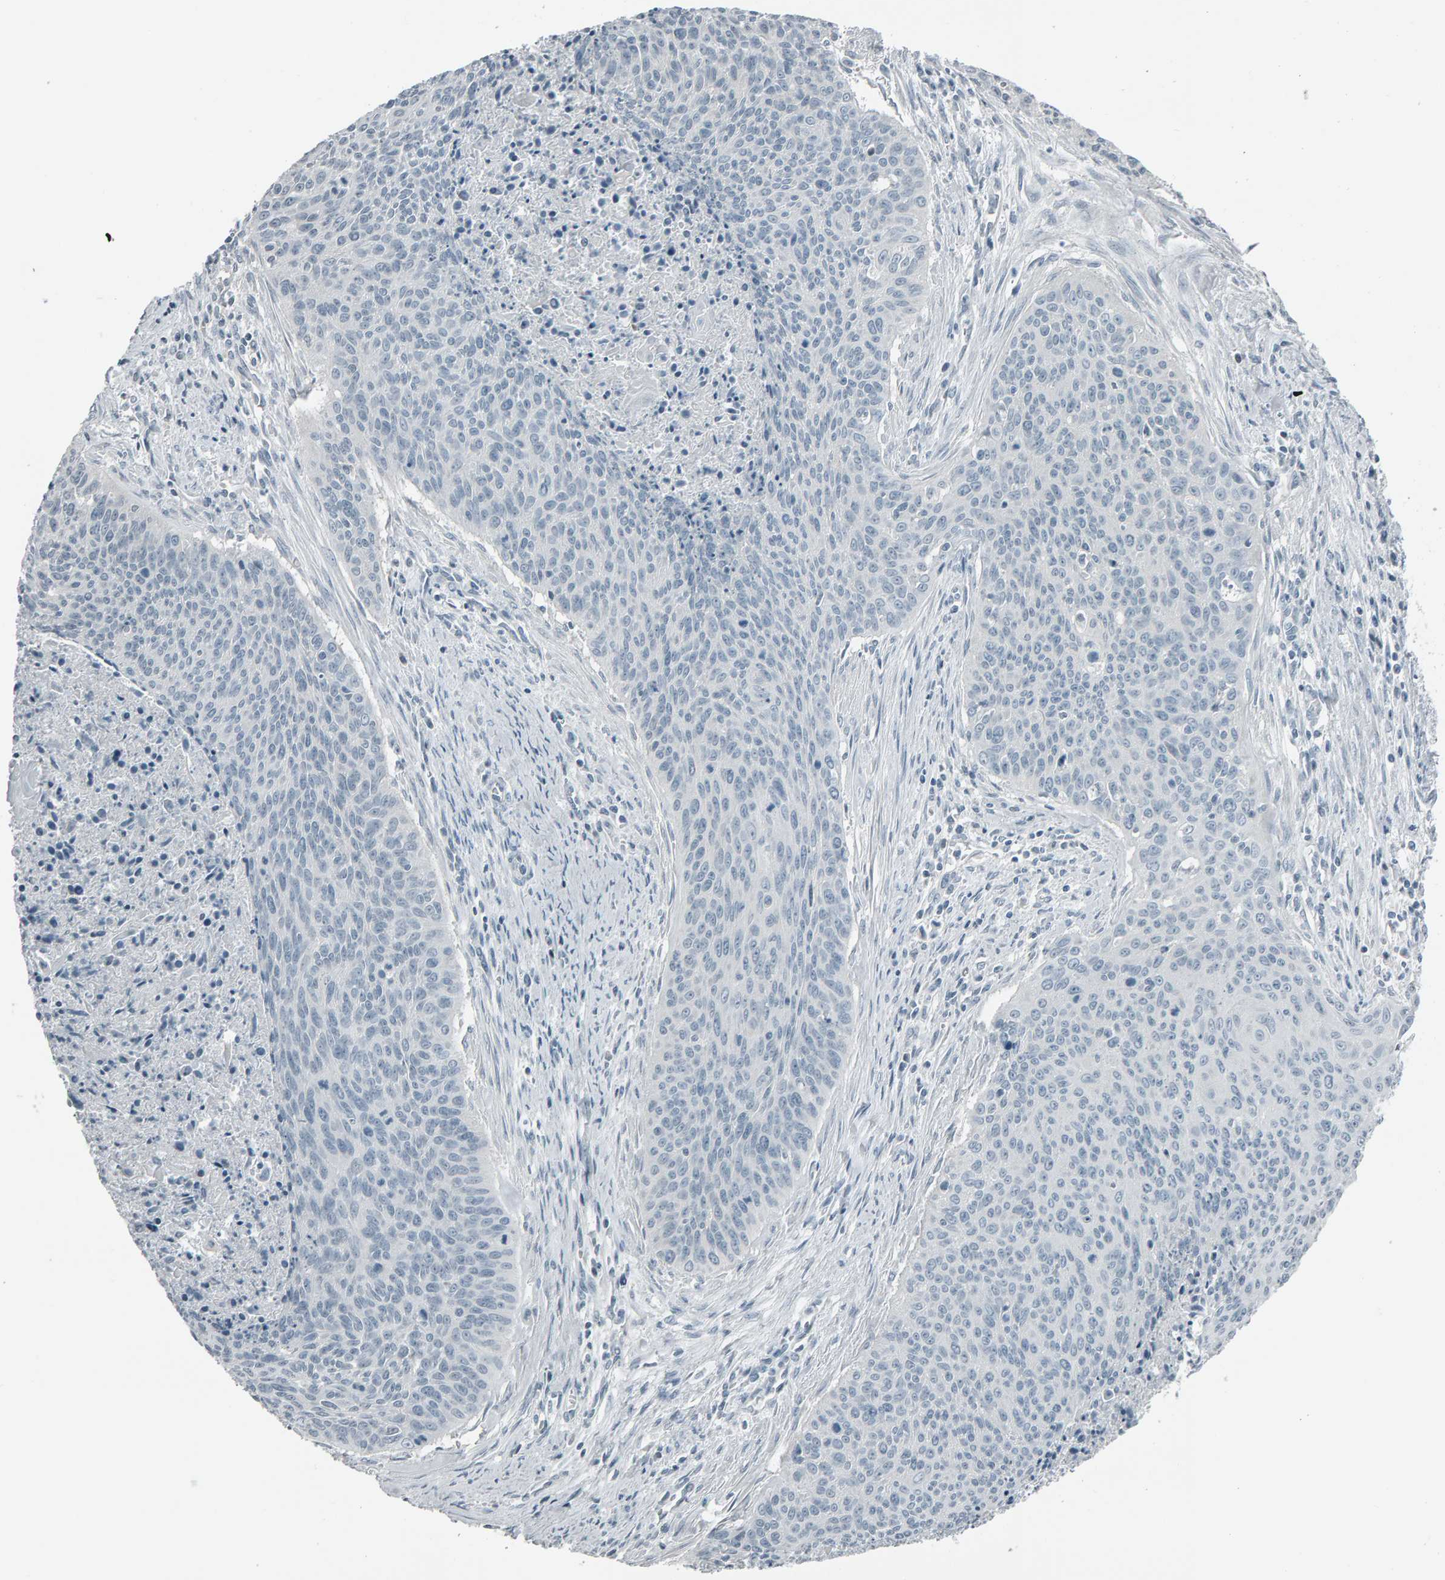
{"staining": {"intensity": "negative", "quantity": "none", "location": "none"}, "tissue": "cervical cancer", "cell_type": "Tumor cells", "image_type": "cancer", "snomed": [{"axis": "morphology", "description": "Squamous cell carcinoma, NOS"}, {"axis": "topography", "description": "Cervix"}], "caption": "A high-resolution photomicrograph shows IHC staining of cervical squamous cell carcinoma, which exhibits no significant positivity in tumor cells.", "gene": "PYY", "patient": {"sex": "female", "age": 55}}